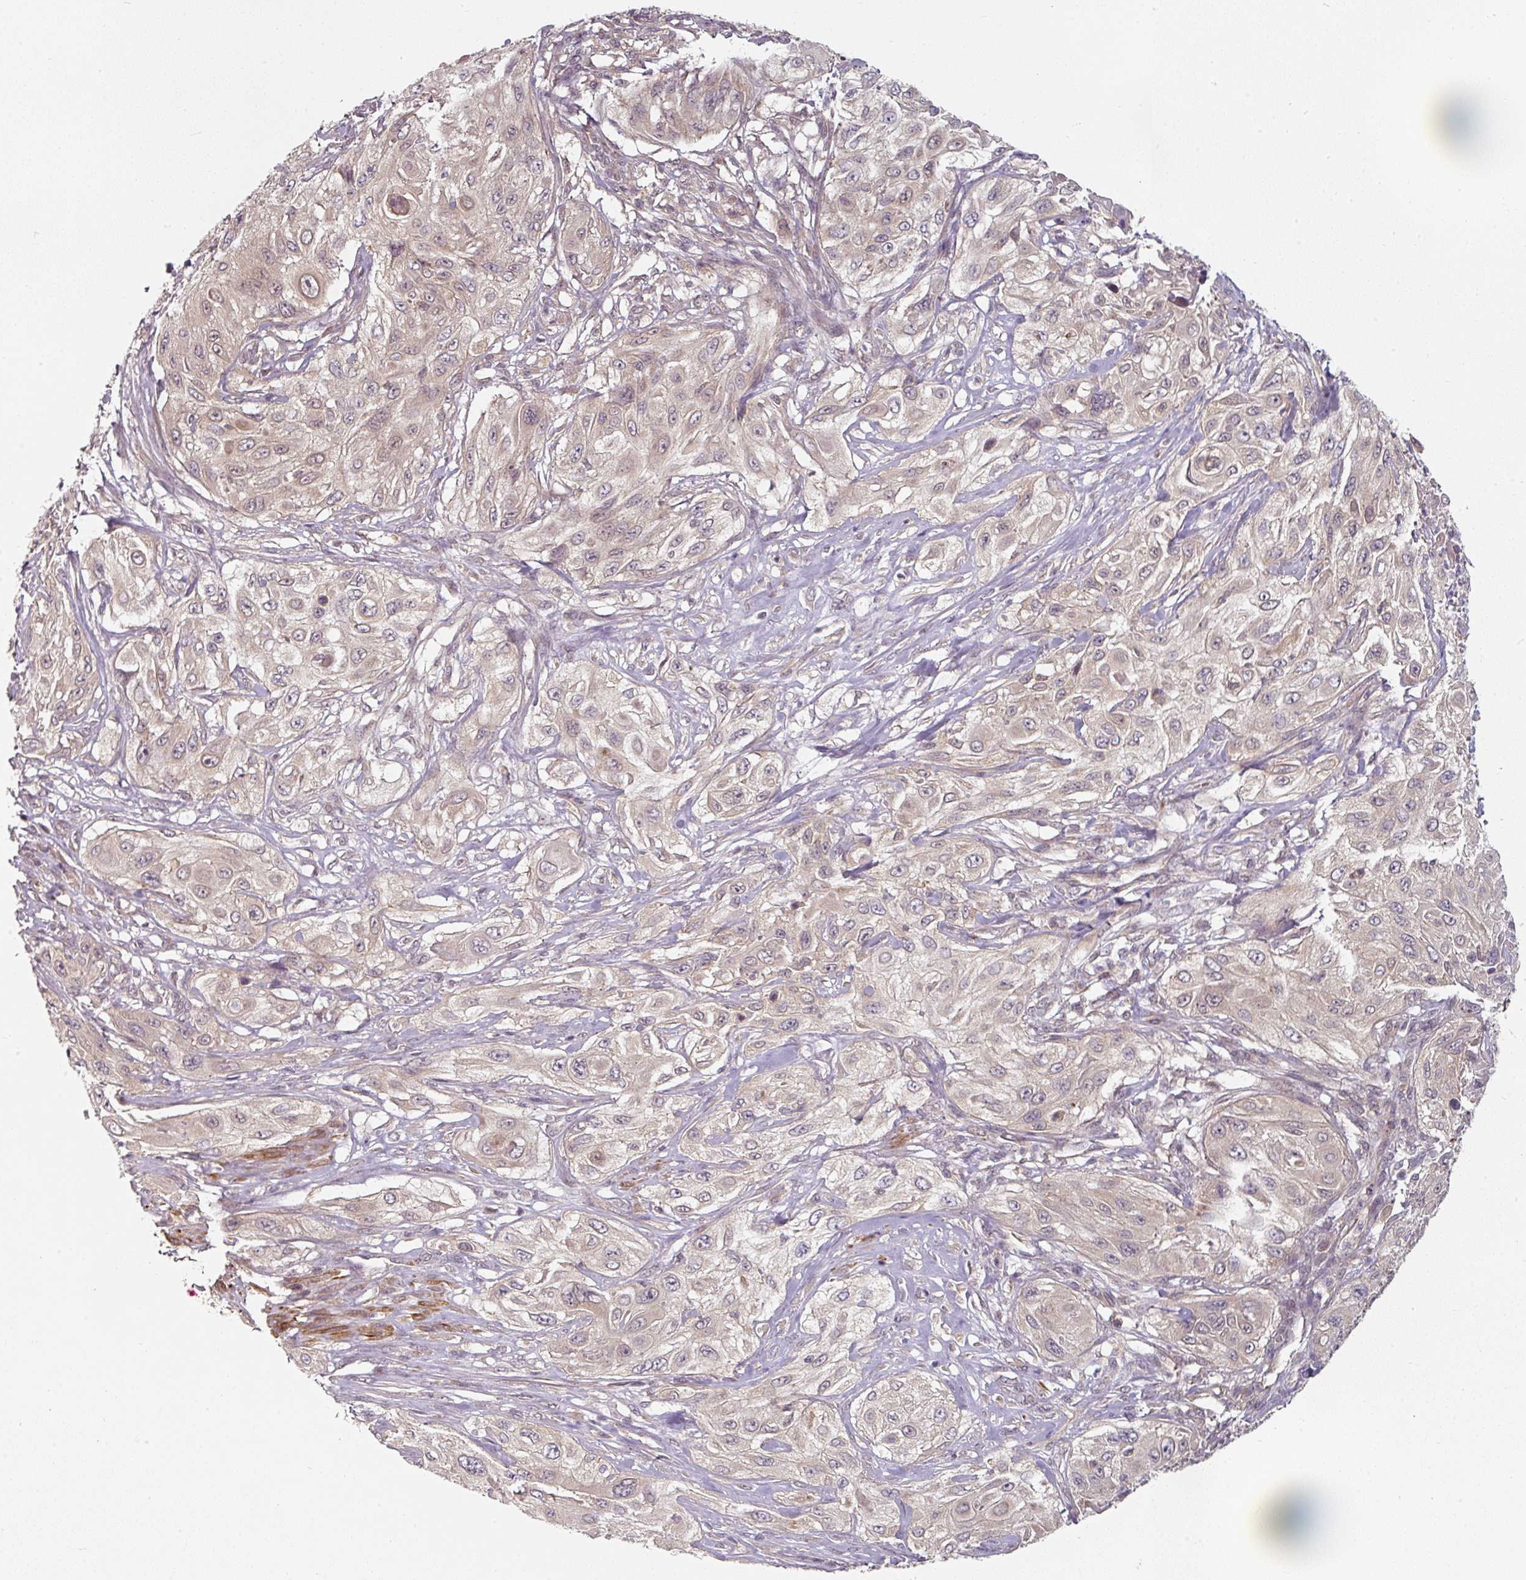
{"staining": {"intensity": "weak", "quantity": "25%-75%", "location": "cytoplasmic/membranous"}, "tissue": "cervical cancer", "cell_type": "Tumor cells", "image_type": "cancer", "snomed": [{"axis": "morphology", "description": "Squamous cell carcinoma, NOS"}, {"axis": "topography", "description": "Cervix"}], "caption": "IHC image of neoplastic tissue: human squamous cell carcinoma (cervical) stained using IHC exhibits low levels of weak protein expression localized specifically in the cytoplasmic/membranous of tumor cells, appearing as a cytoplasmic/membranous brown color.", "gene": "MAP2K2", "patient": {"sex": "female", "age": 42}}